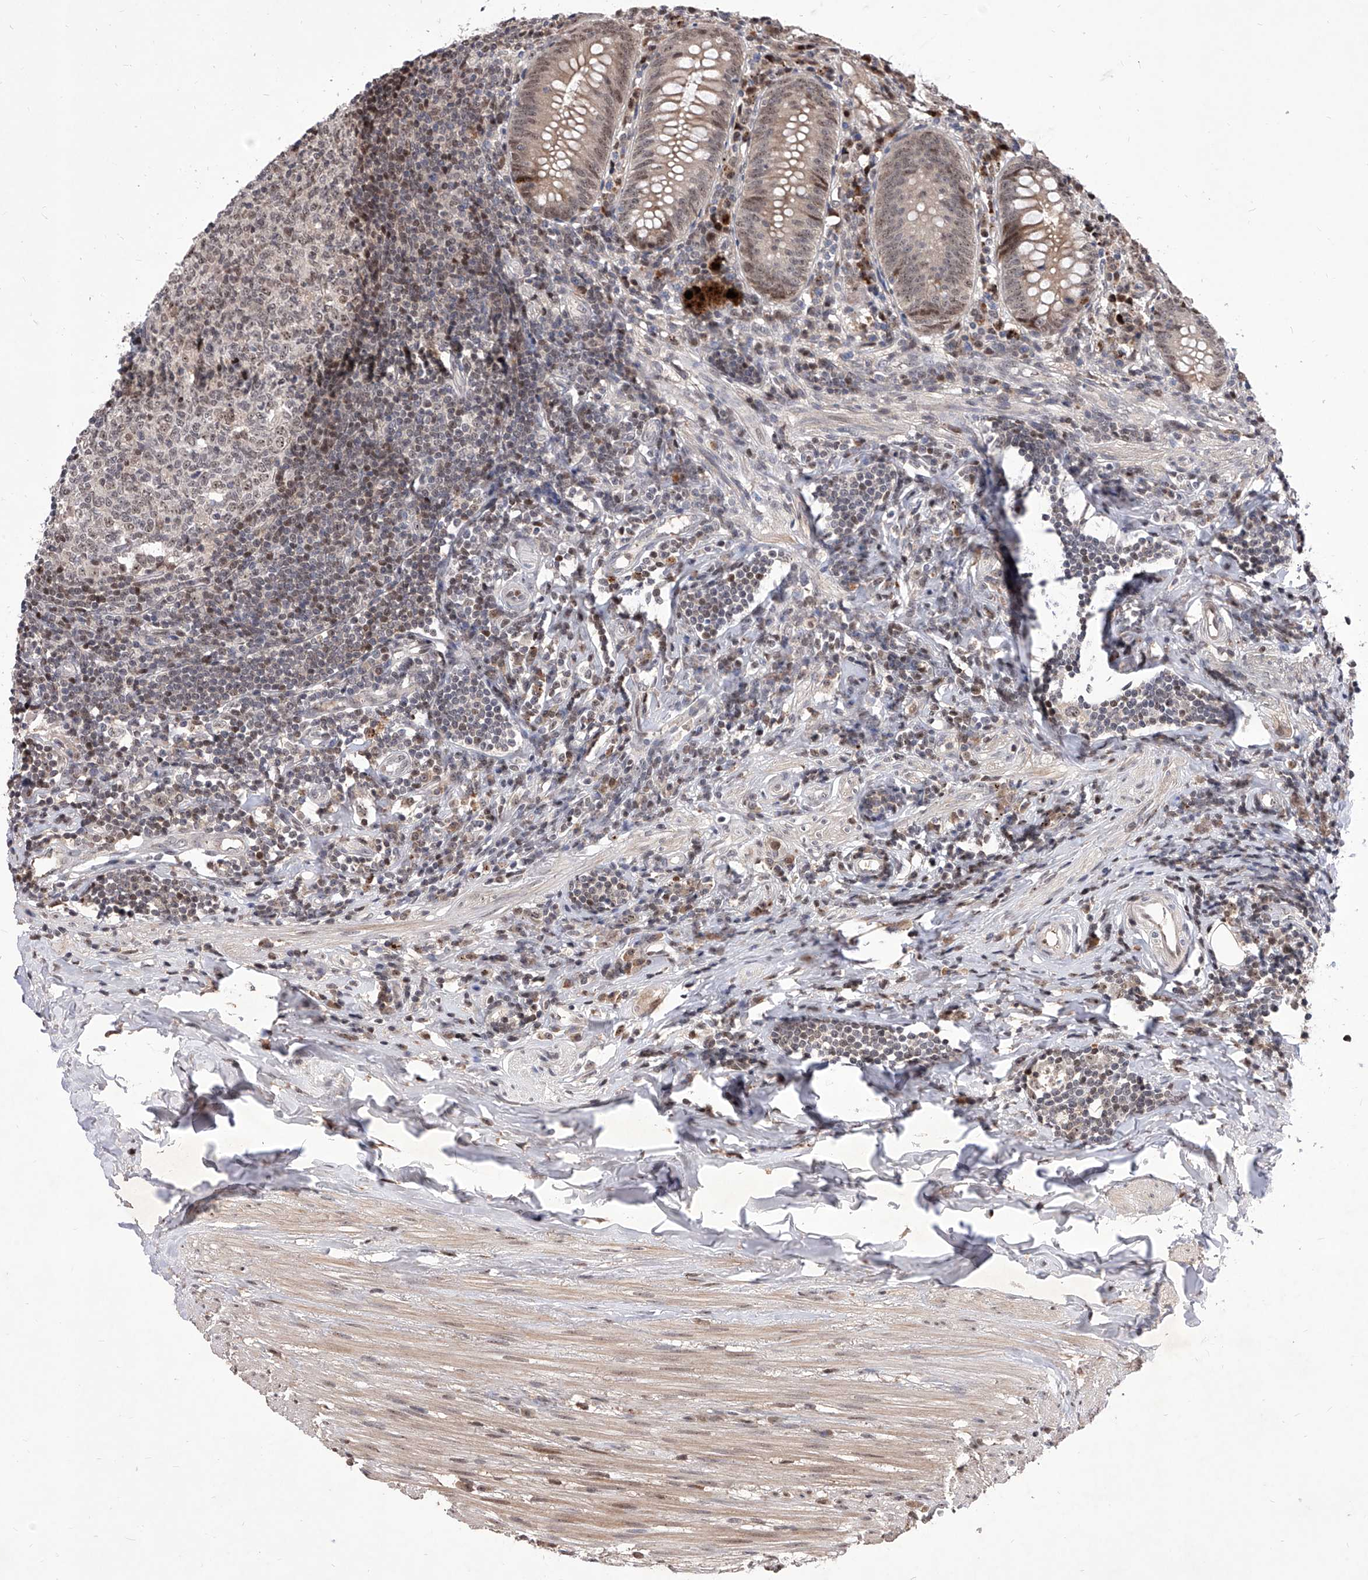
{"staining": {"intensity": "moderate", "quantity": "25%-75%", "location": "cytoplasmic/membranous,nuclear"}, "tissue": "appendix", "cell_type": "Glandular cells", "image_type": "normal", "snomed": [{"axis": "morphology", "description": "Normal tissue, NOS"}, {"axis": "topography", "description": "Appendix"}], "caption": "Immunohistochemistry photomicrograph of benign appendix stained for a protein (brown), which shows medium levels of moderate cytoplasmic/membranous,nuclear staining in about 25%-75% of glandular cells.", "gene": "LGR4", "patient": {"sex": "female", "age": 54}}